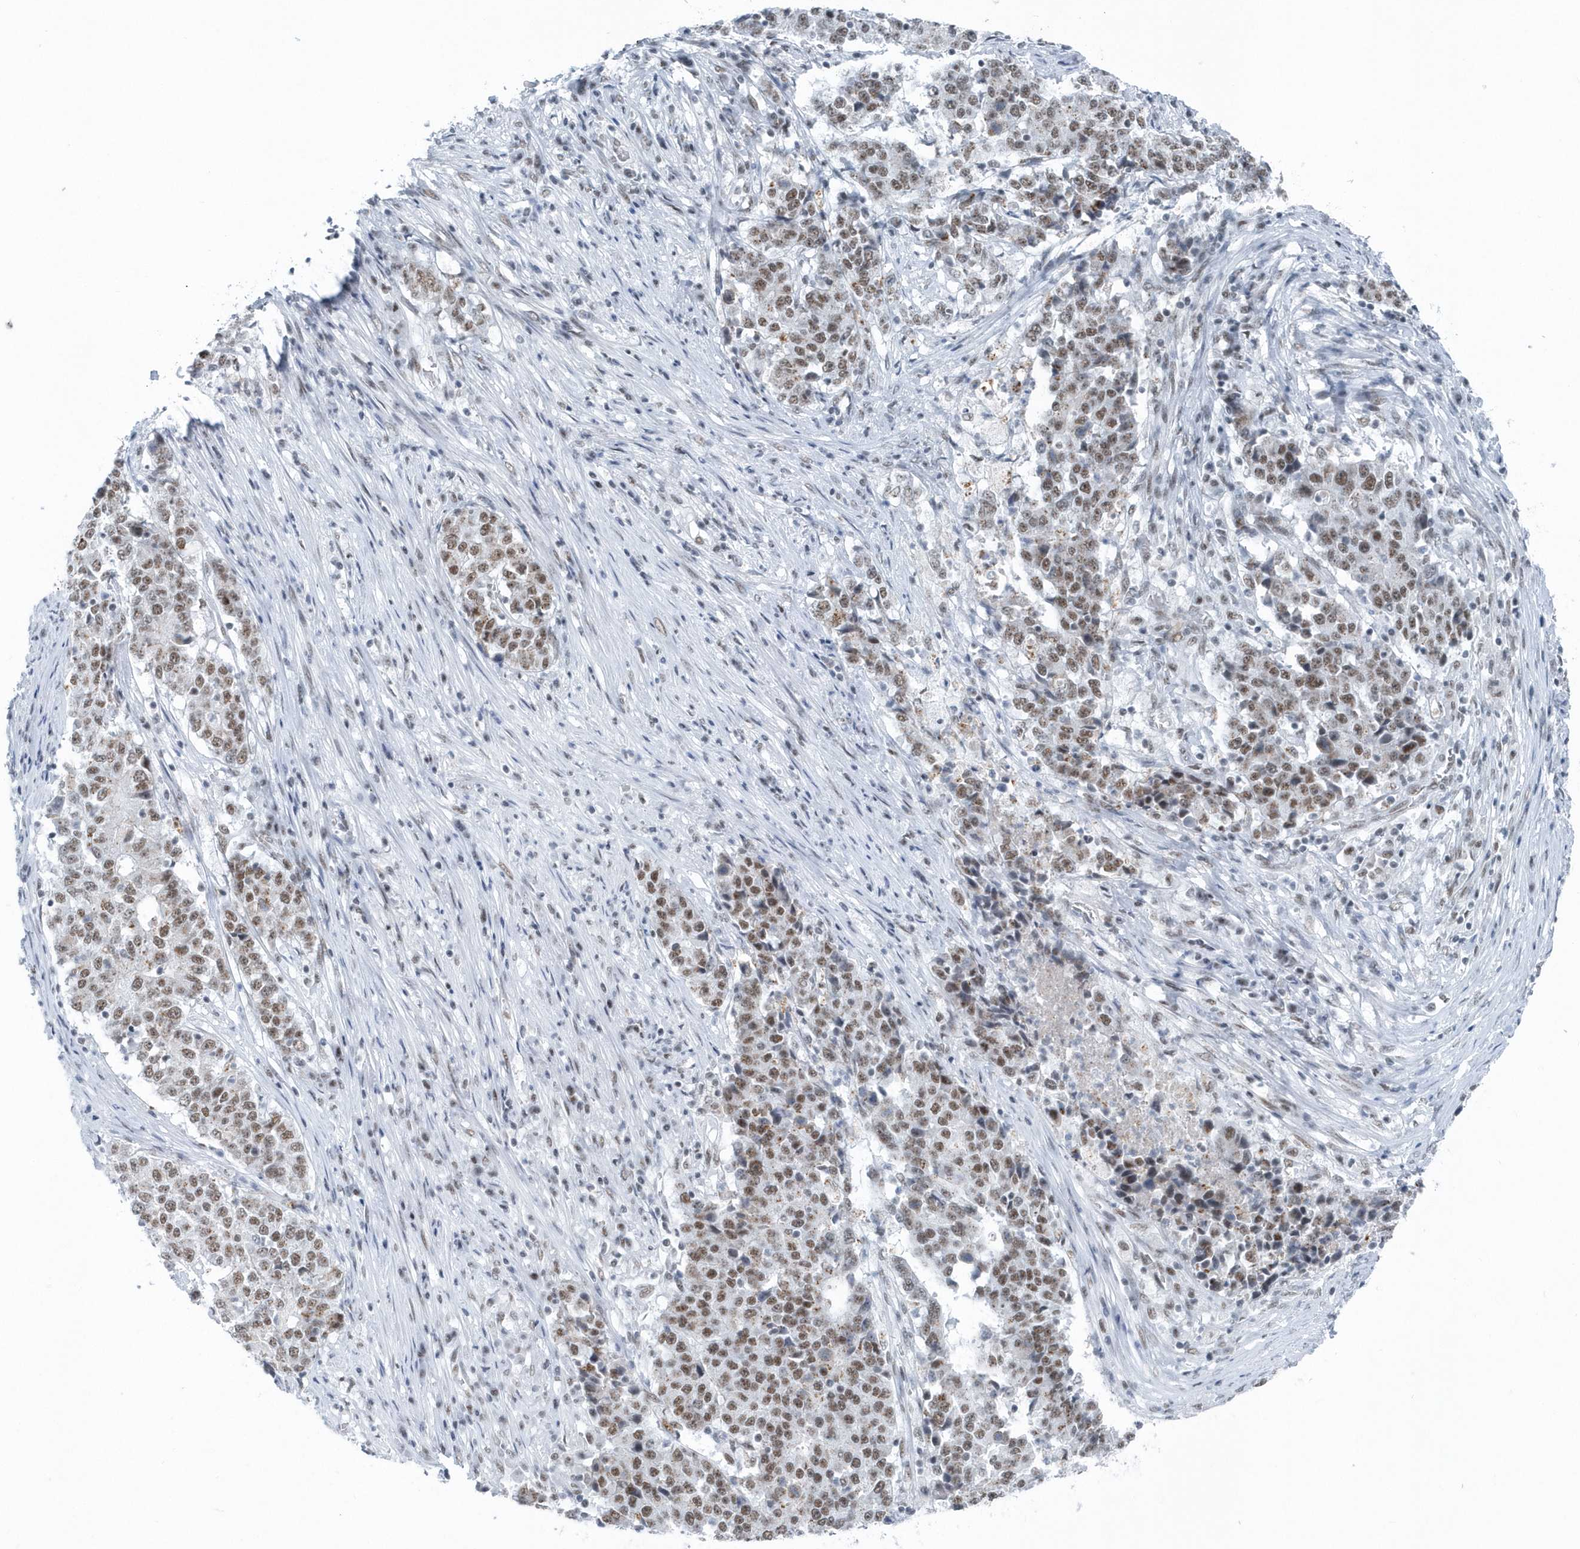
{"staining": {"intensity": "moderate", "quantity": ">75%", "location": "nuclear"}, "tissue": "stomach cancer", "cell_type": "Tumor cells", "image_type": "cancer", "snomed": [{"axis": "morphology", "description": "Adenocarcinoma, NOS"}, {"axis": "topography", "description": "Stomach"}], "caption": "The immunohistochemical stain labels moderate nuclear staining in tumor cells of stomach adenocarcinoma tissue. Ihc stains the protein in brown and the nuclei are stained blue.", "gene": "FIP1L1", "patient": {"sex": "male", "age": 59}}